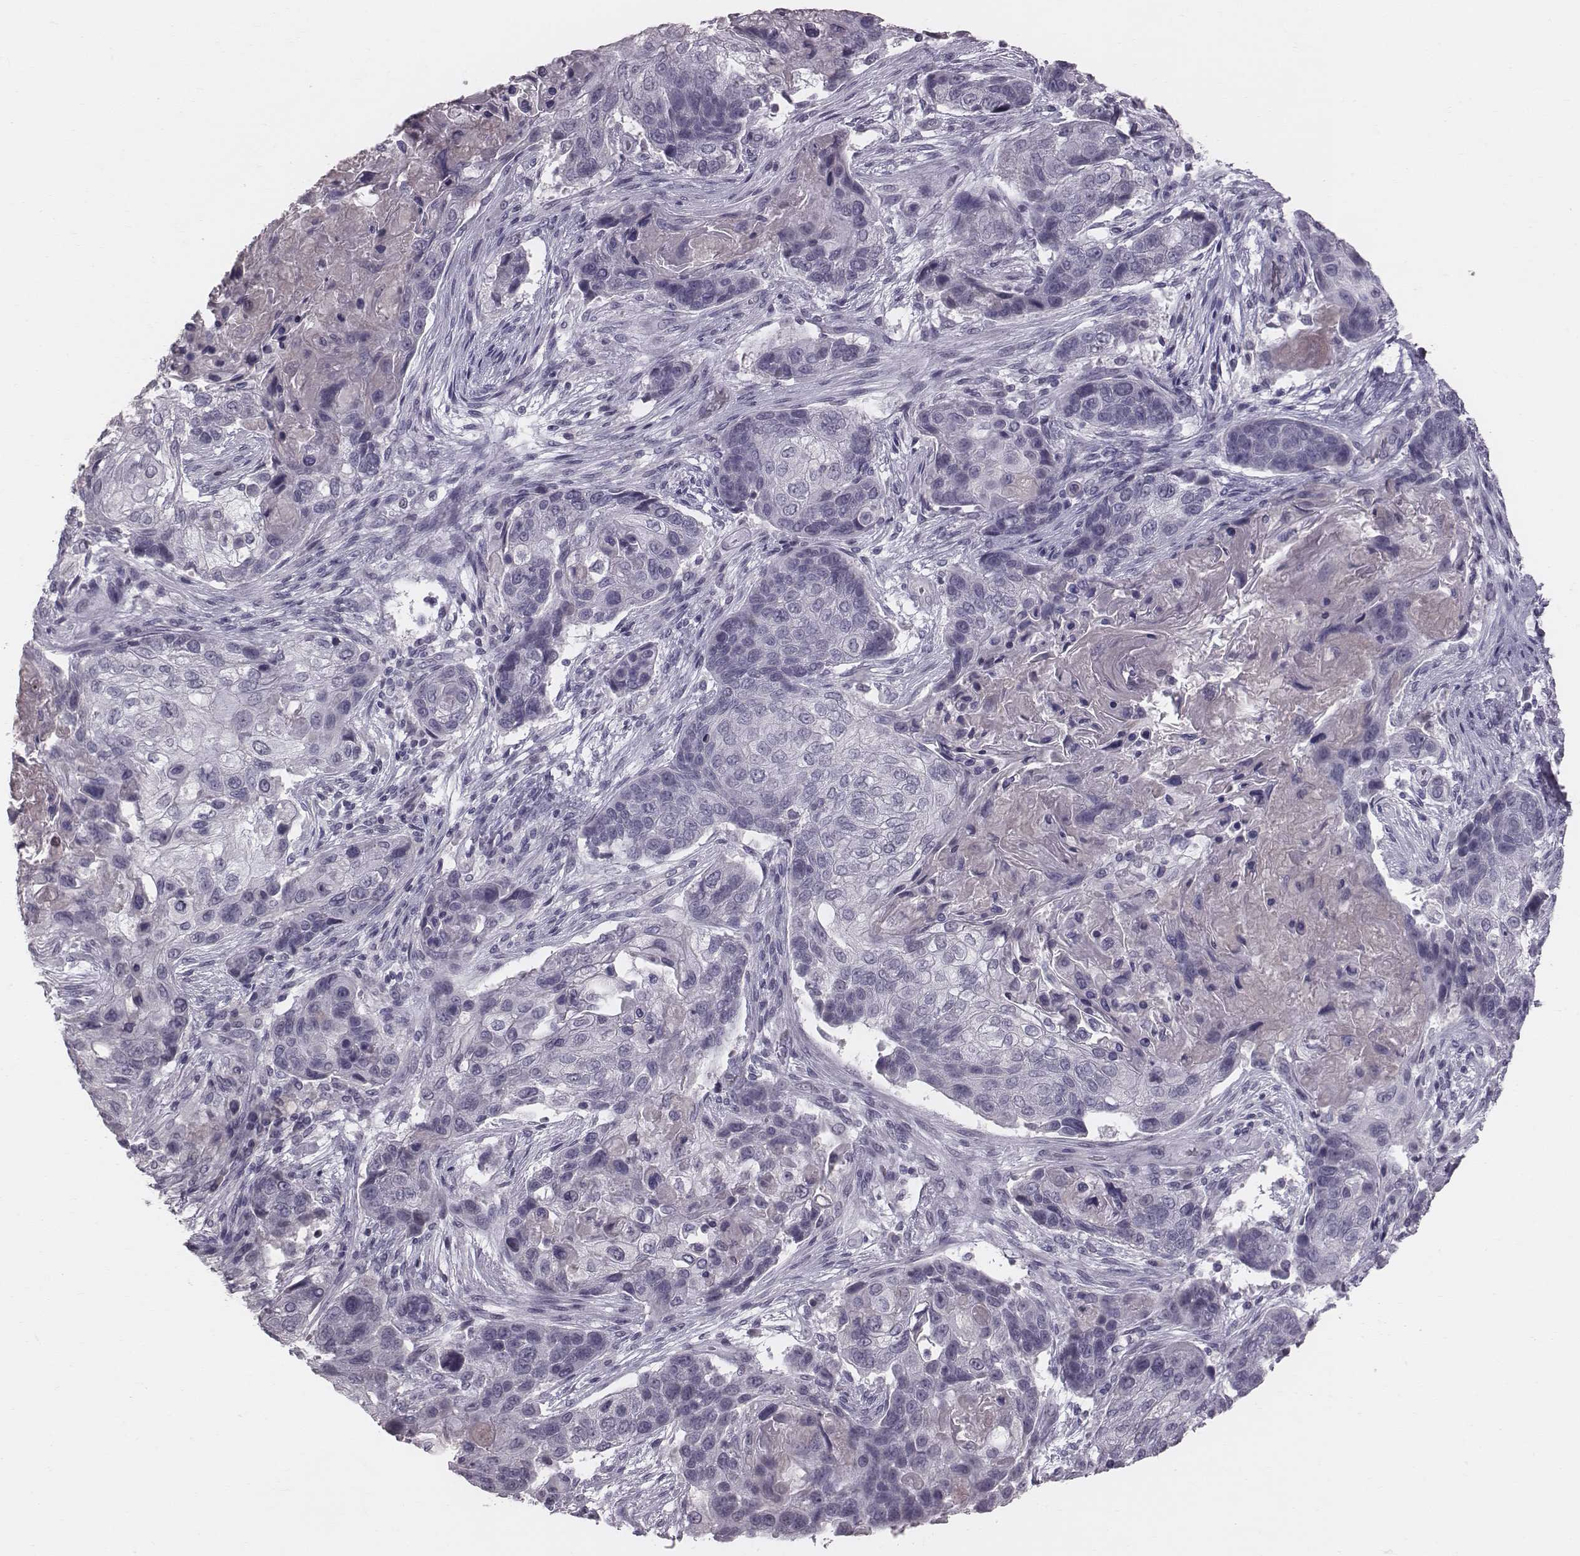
{"staining": {"intensity": "negative", "quantity": "none", "location": "none"}, "tissue": "lung cancer", "cell_type": "Tumor cells", "image_type": "cancer", "snomed": [{"axis": "morphology", "description": "Squamous cell carcinoma, NOS"}, {"axis": "topography", "description": "Lung"}], "caption": "Immunohistochemical staining of human lung squamous cell carcinoma reveals no significant expression in tumor cells. (Brightfield microscopy of DAB immunohistochemistry at high magnification).", "gene": "CFTR", "patient": {"sex": "male", "age": 69}}